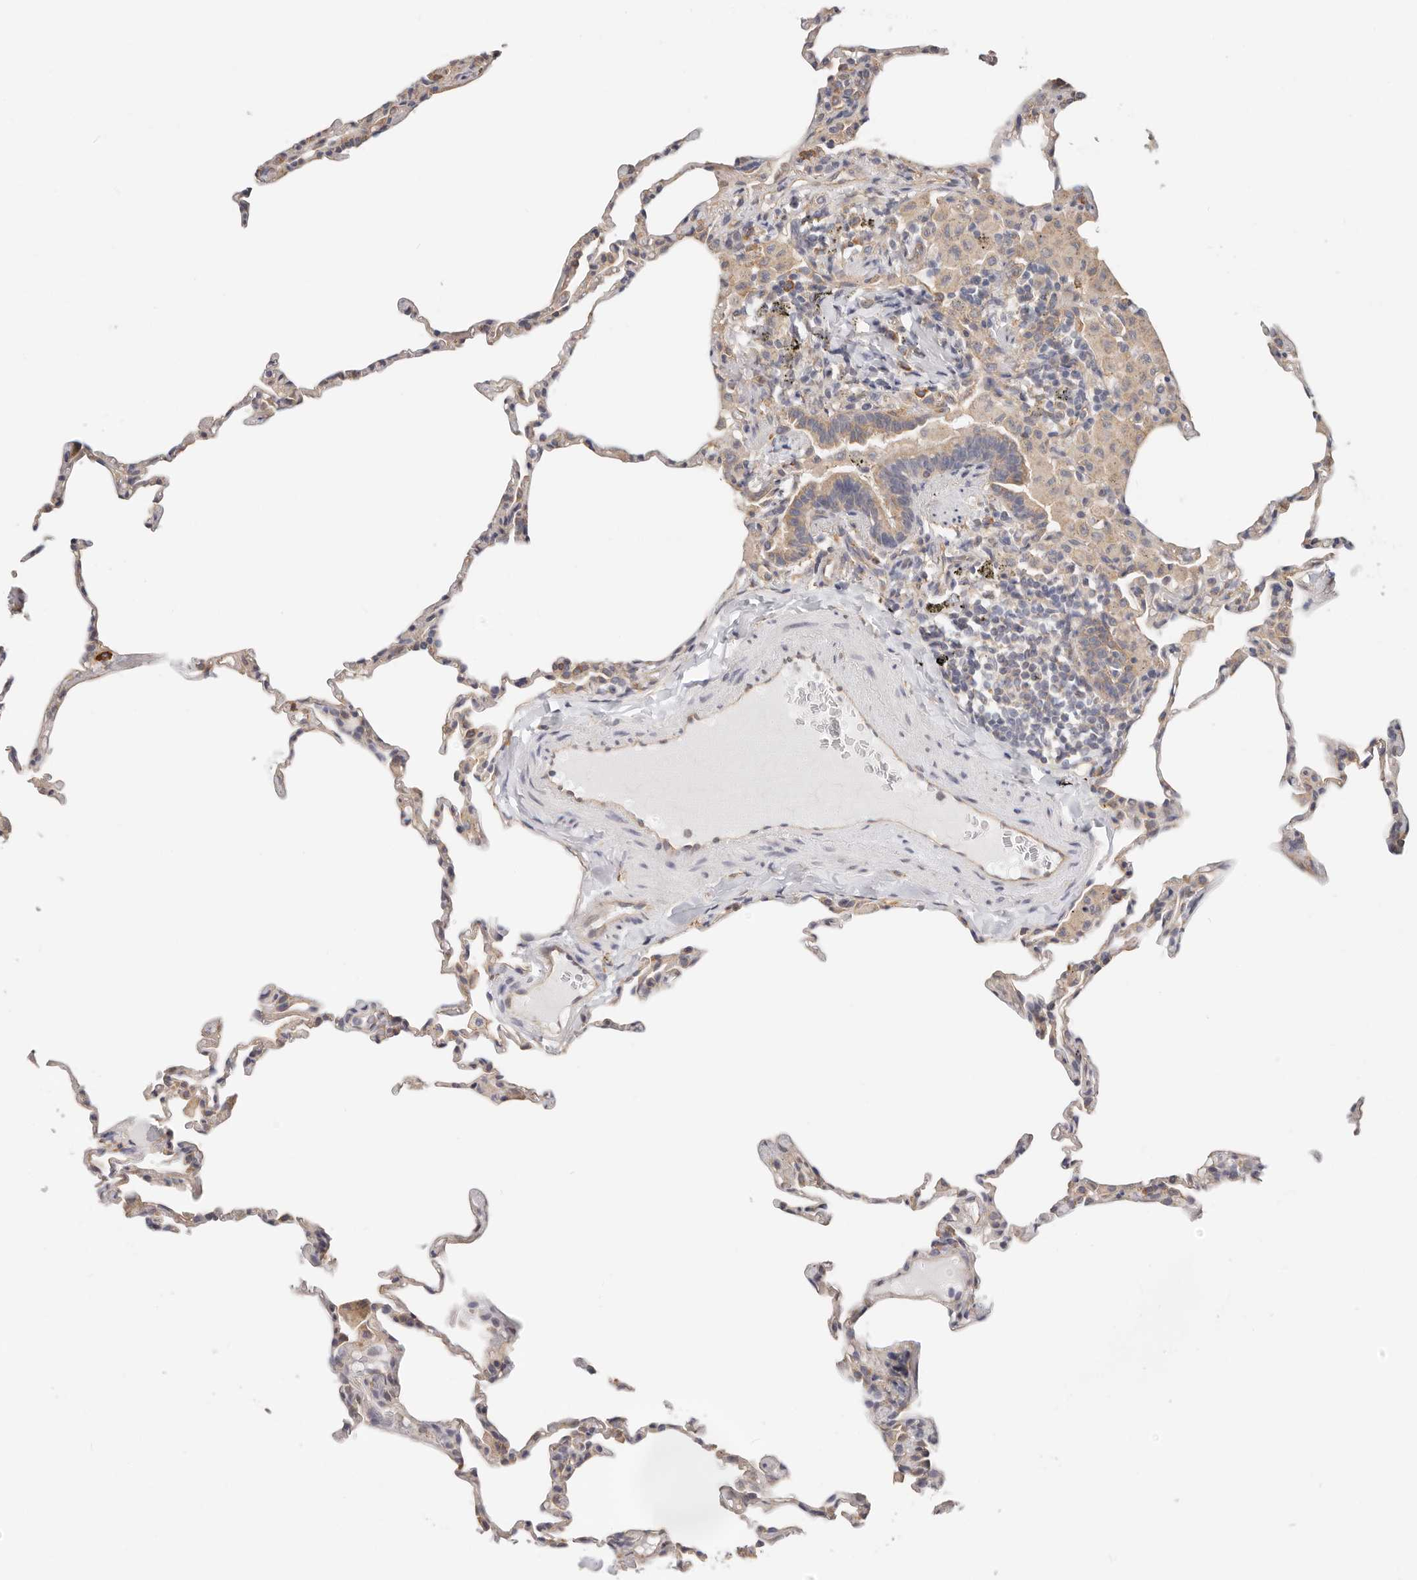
{"staining": {"intensity": "weak", "quantity": "25%-75%", "location": "cytoplasmic/membranous"}, "tissue": "lung", "cell_type": "Alveolar cells", "image_type": "normal", "snomed": [{"axis": "morphology", "description": "Normal tissue, NOS"}, {"axis": "topography", "description": "Lung"}], "caption": "IHC (DAB (3,3'-diaminobenzidine)) staining of normal lung reveals weak cytoplasmic/membranous protein positivity in approximately 25%-75% of alveolar cells.", "gene": "AFDN", "patient": {"sex": "male", "age": 20}}